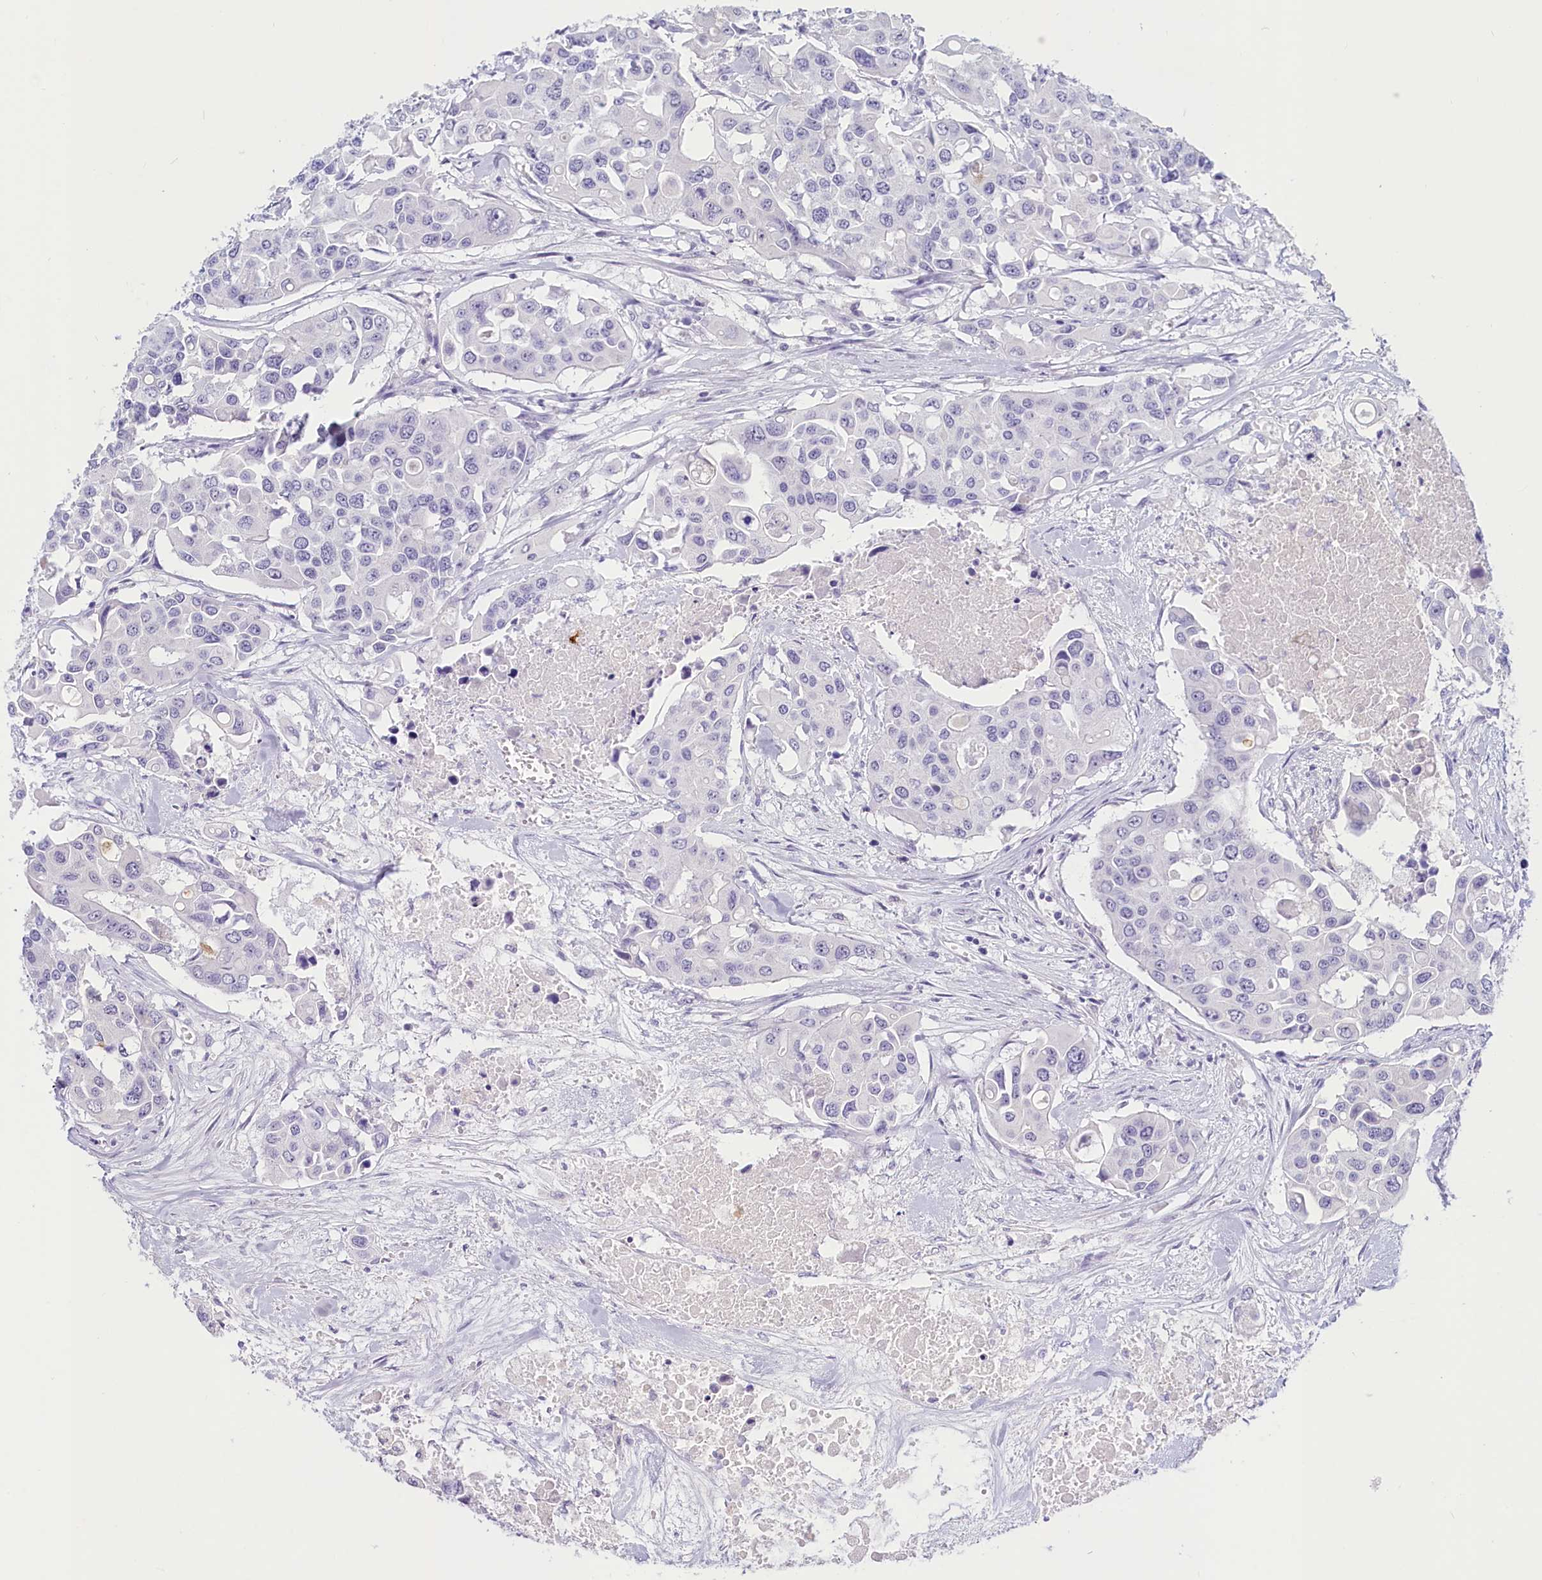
{"staining": {"intensity": "negative", "quantity": "none", "location": "none"}, "tissue": "colorectal cancer", "cell_type": "Tumor cells", "image_type": "cancer", "snomed": [{"axis": "morphology", "description": "Adenocarcinoma, NOS"}, {"axis": "topography", "description": "Colon"}], "caption": "Tumor cells show no significant positivity in colorectal adenocarcinoma. Nuclei are stained in blue.", "gene": "PROCR", "patient": {"sex": "male", "age": 77}}